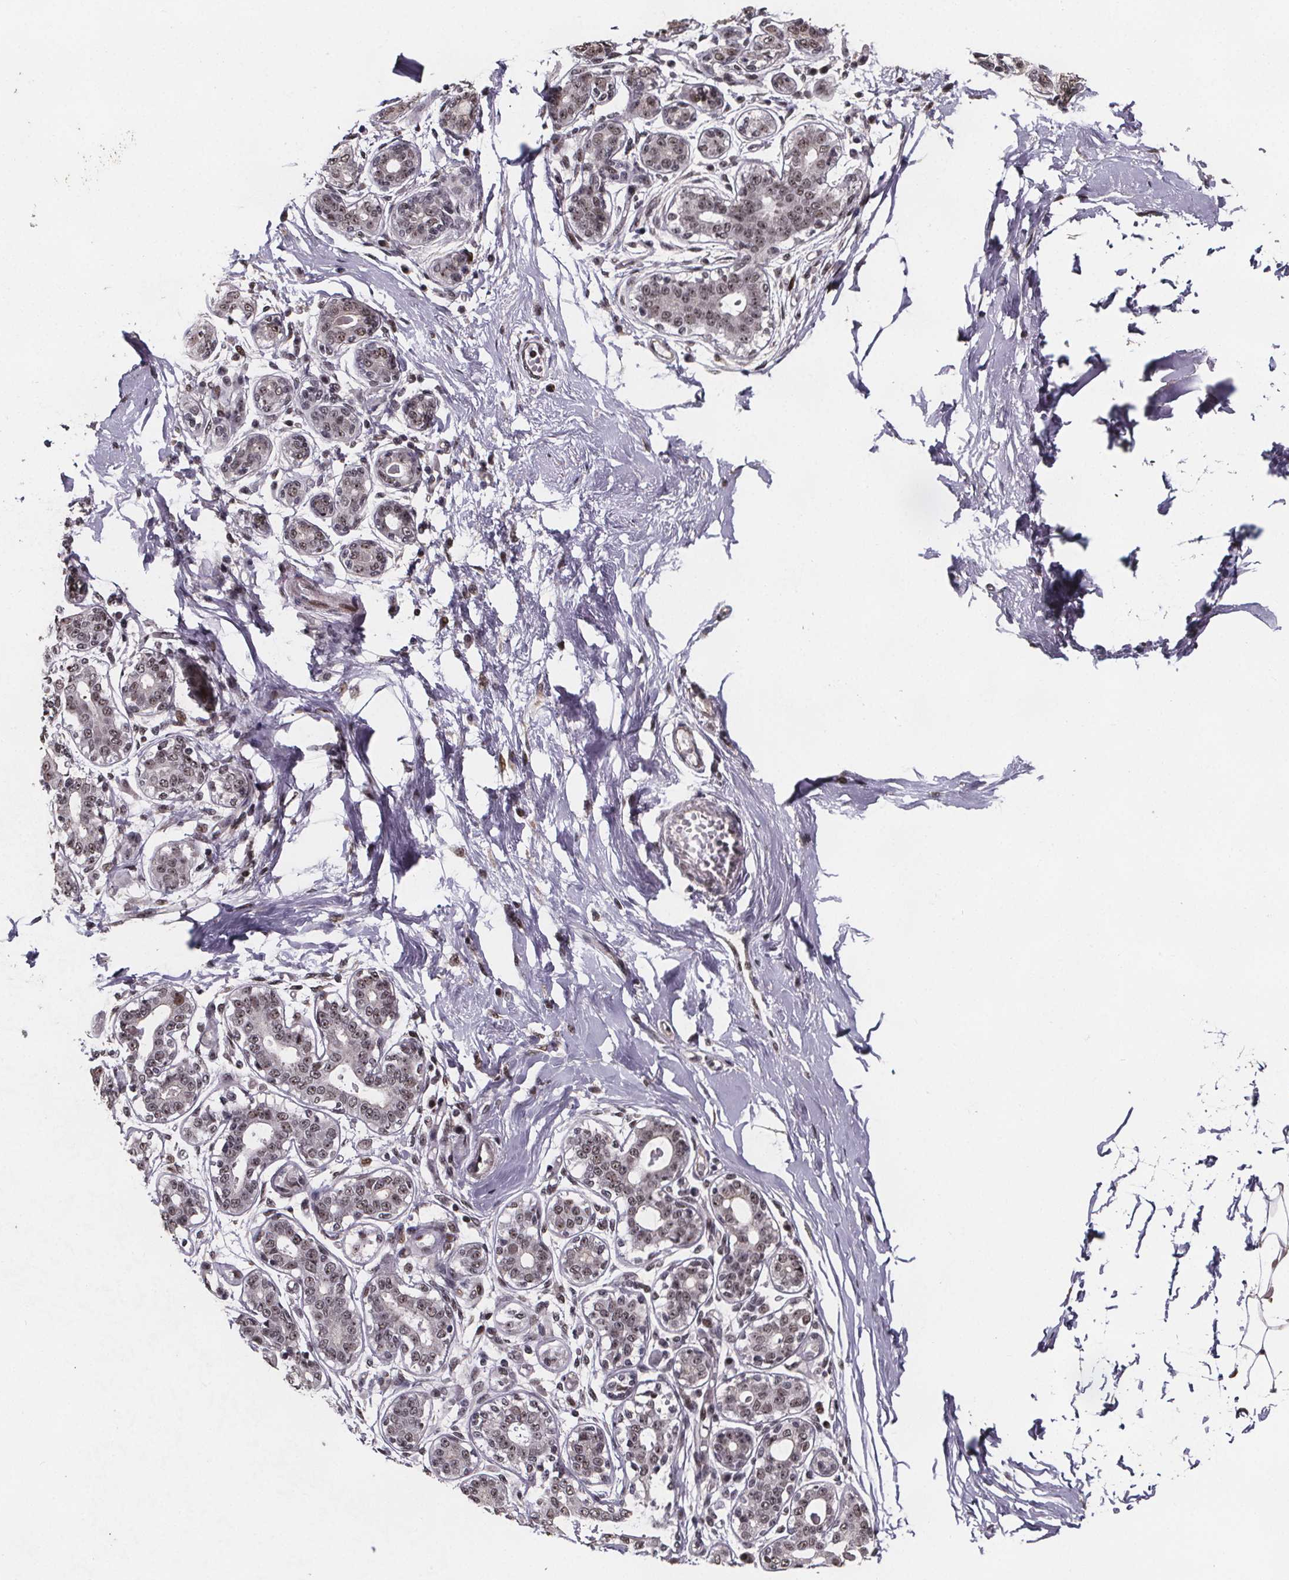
{"staining": {"intensity": "negative", "quantity": "none", "location": "none"}, "tissue": "breast", "cell_type": "Adipocytes", "image_type": "normal", "snomed": [{"axis": "morphology", "description": "Normal tissue, NOS"}, {"axis": "topography", "description": "Skin"}, {"axis": "topography", "description": "Breast"}], "caption": "High power microscopy photomicrograph of an immunohistochemistry (IHC) micrograph of unremarkable breast, revealing no significant positivity in adipocytes.", "gene": "U2SURP", "patient": {"sex": "female", "age": 43}}